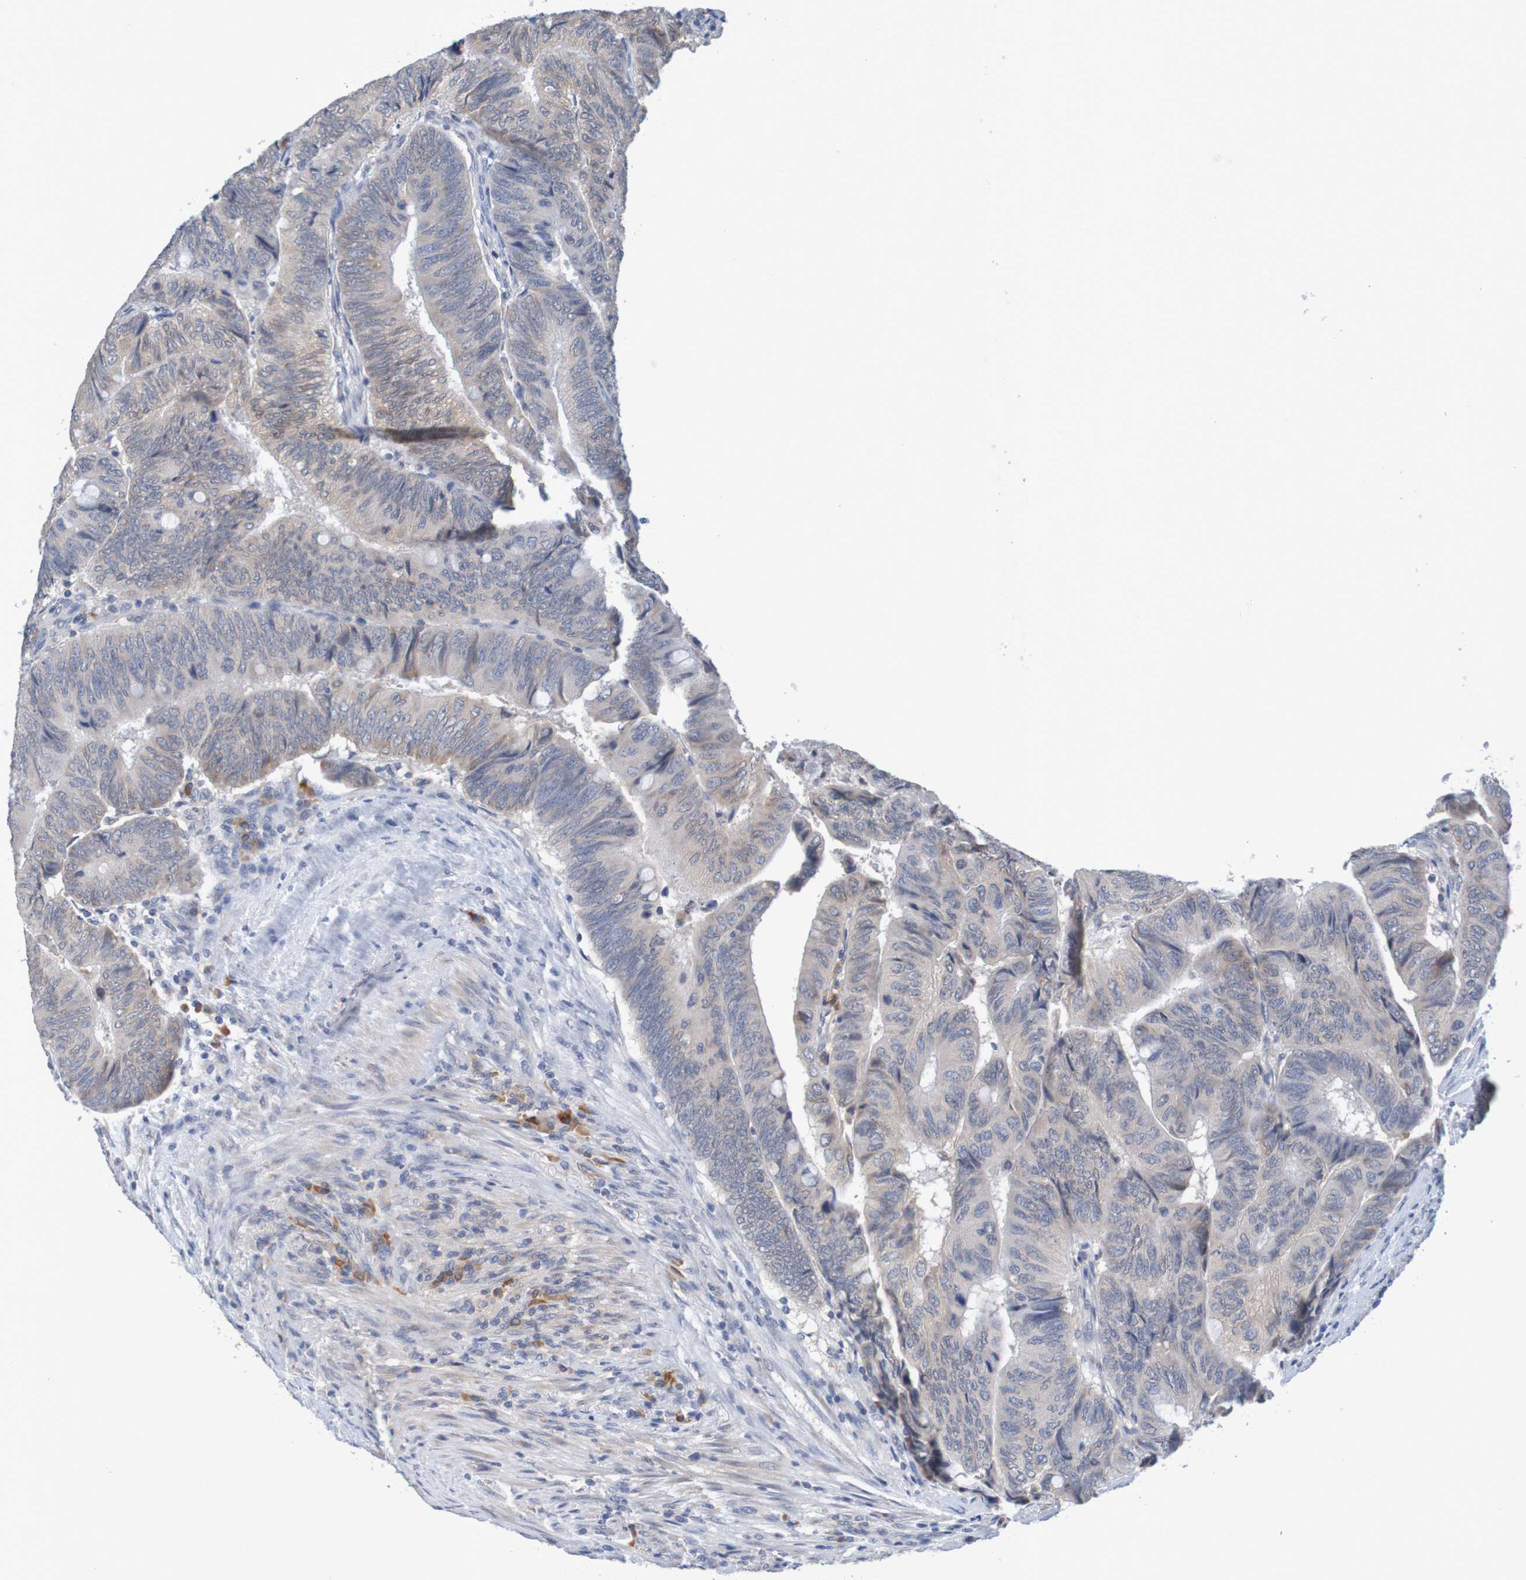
{"staining": {"intensity": "weak", "quantity": "25%-75%", "location": "cytoplasmic/membranous"}, "tissue": "colorectal cancer", "cell_type": "Tumor cells", "image_type": "cancer", "snomed": [{"axis": "morphology", "description": "Normal tissue, NOS"}, {"axis": "morphology", "description": "Adenocarcinoma, NOS"}, {"axis": "topography", "description": "Rectum"}, {"axis": "topography", "description": "Peripheral nerve tissue"}], "caption": "Immunohistochemical staining of colorectal adenocarcinoma reveals low levels of weak cytoplasmic/membranous positivity in about 25%-75% of tumor cells. (brown staining indicates protein expression, while blue staining denotes nuclei).", "gene": "LTA", "patient": {"sex": "male", "age": 92}}